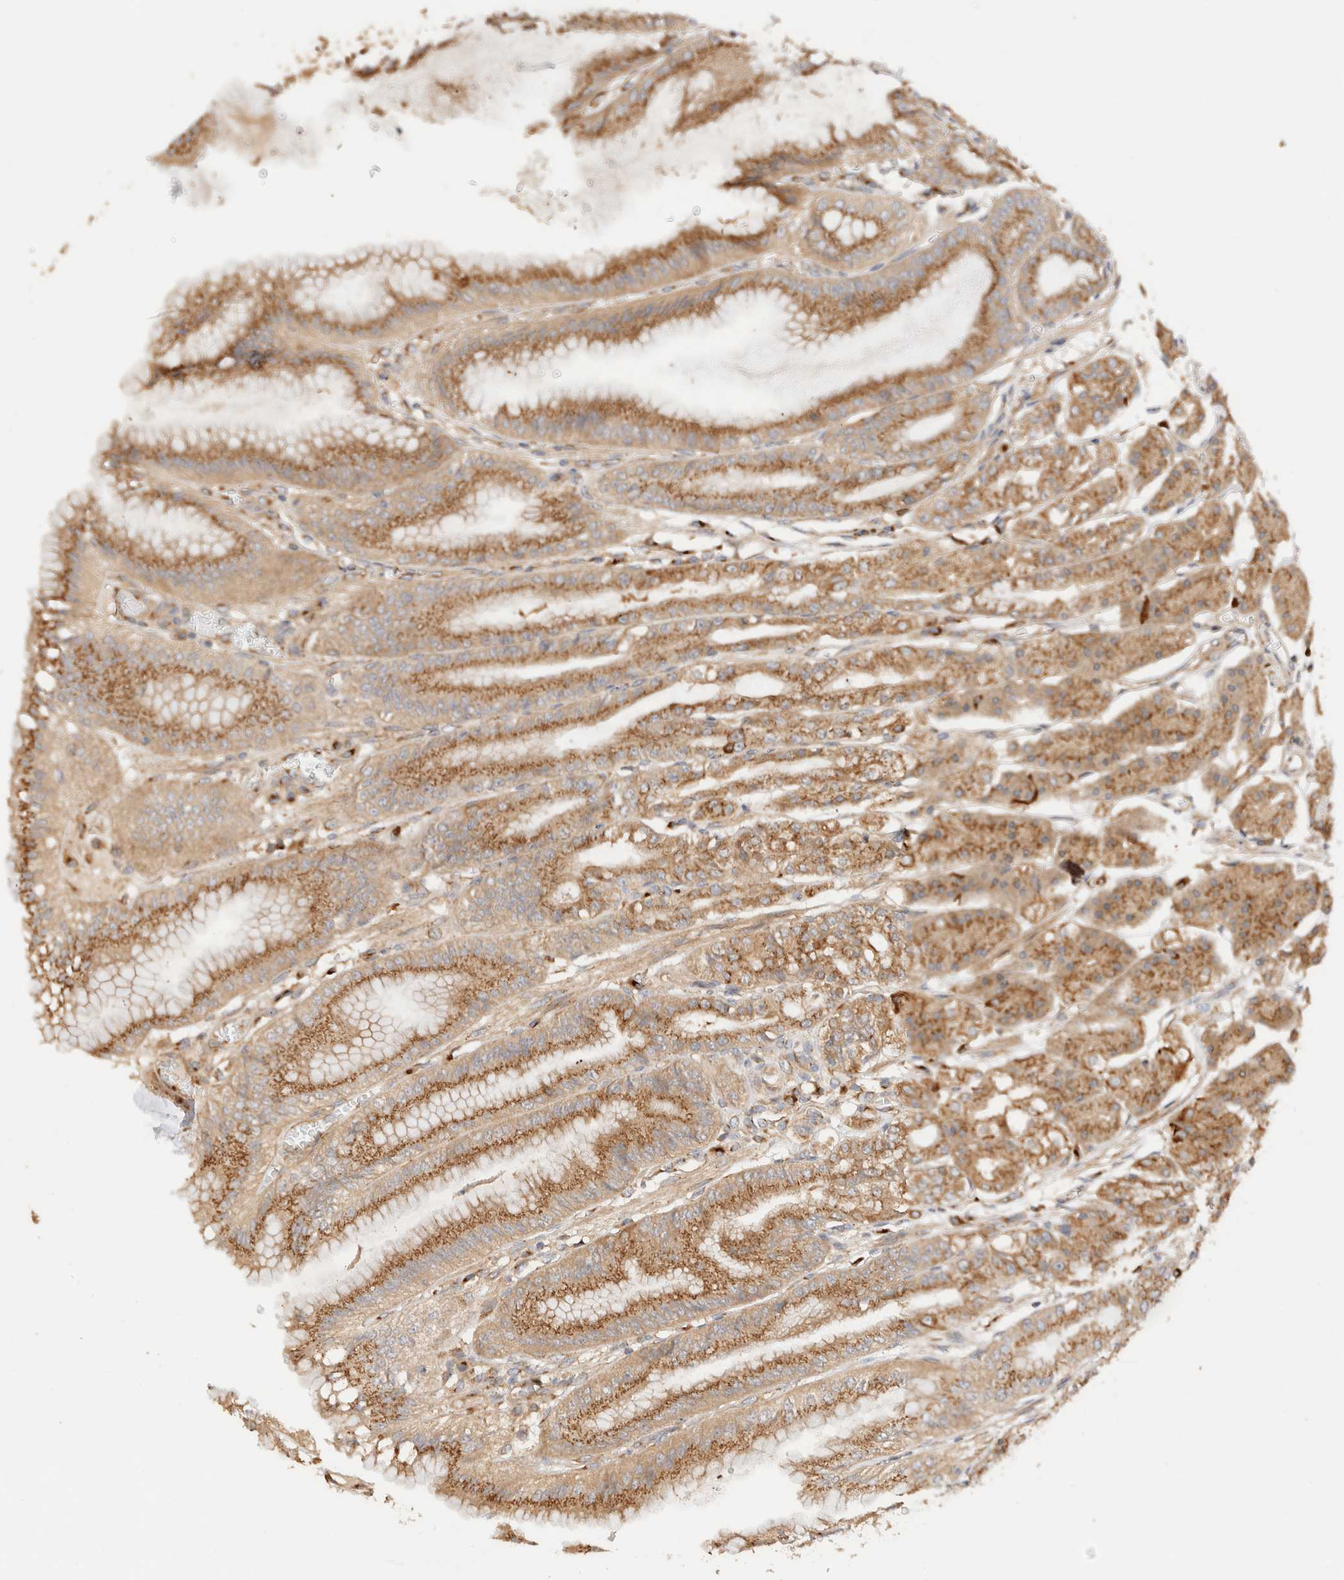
{"staining": {"intensity": "moderate", "quantity": ">75%", "location": "cytoplasmic/membranous"}, "tissue": "stomach", "cell_type": "Glandular cells", "image_type": "normal", "snomed": [{"axis": "morphology", "description": "Normal tissue, NOS"}, {"axis": "topography", "description": "Stomach, lower"}], "caption": "DAB immunohistochemical staining of normal stomach shows moderate cytoplasmic/membranous protein staining in about >75% of glandular cells.", "gene": "RABEP1", "patient": {"sex": "male", "age": 71}}